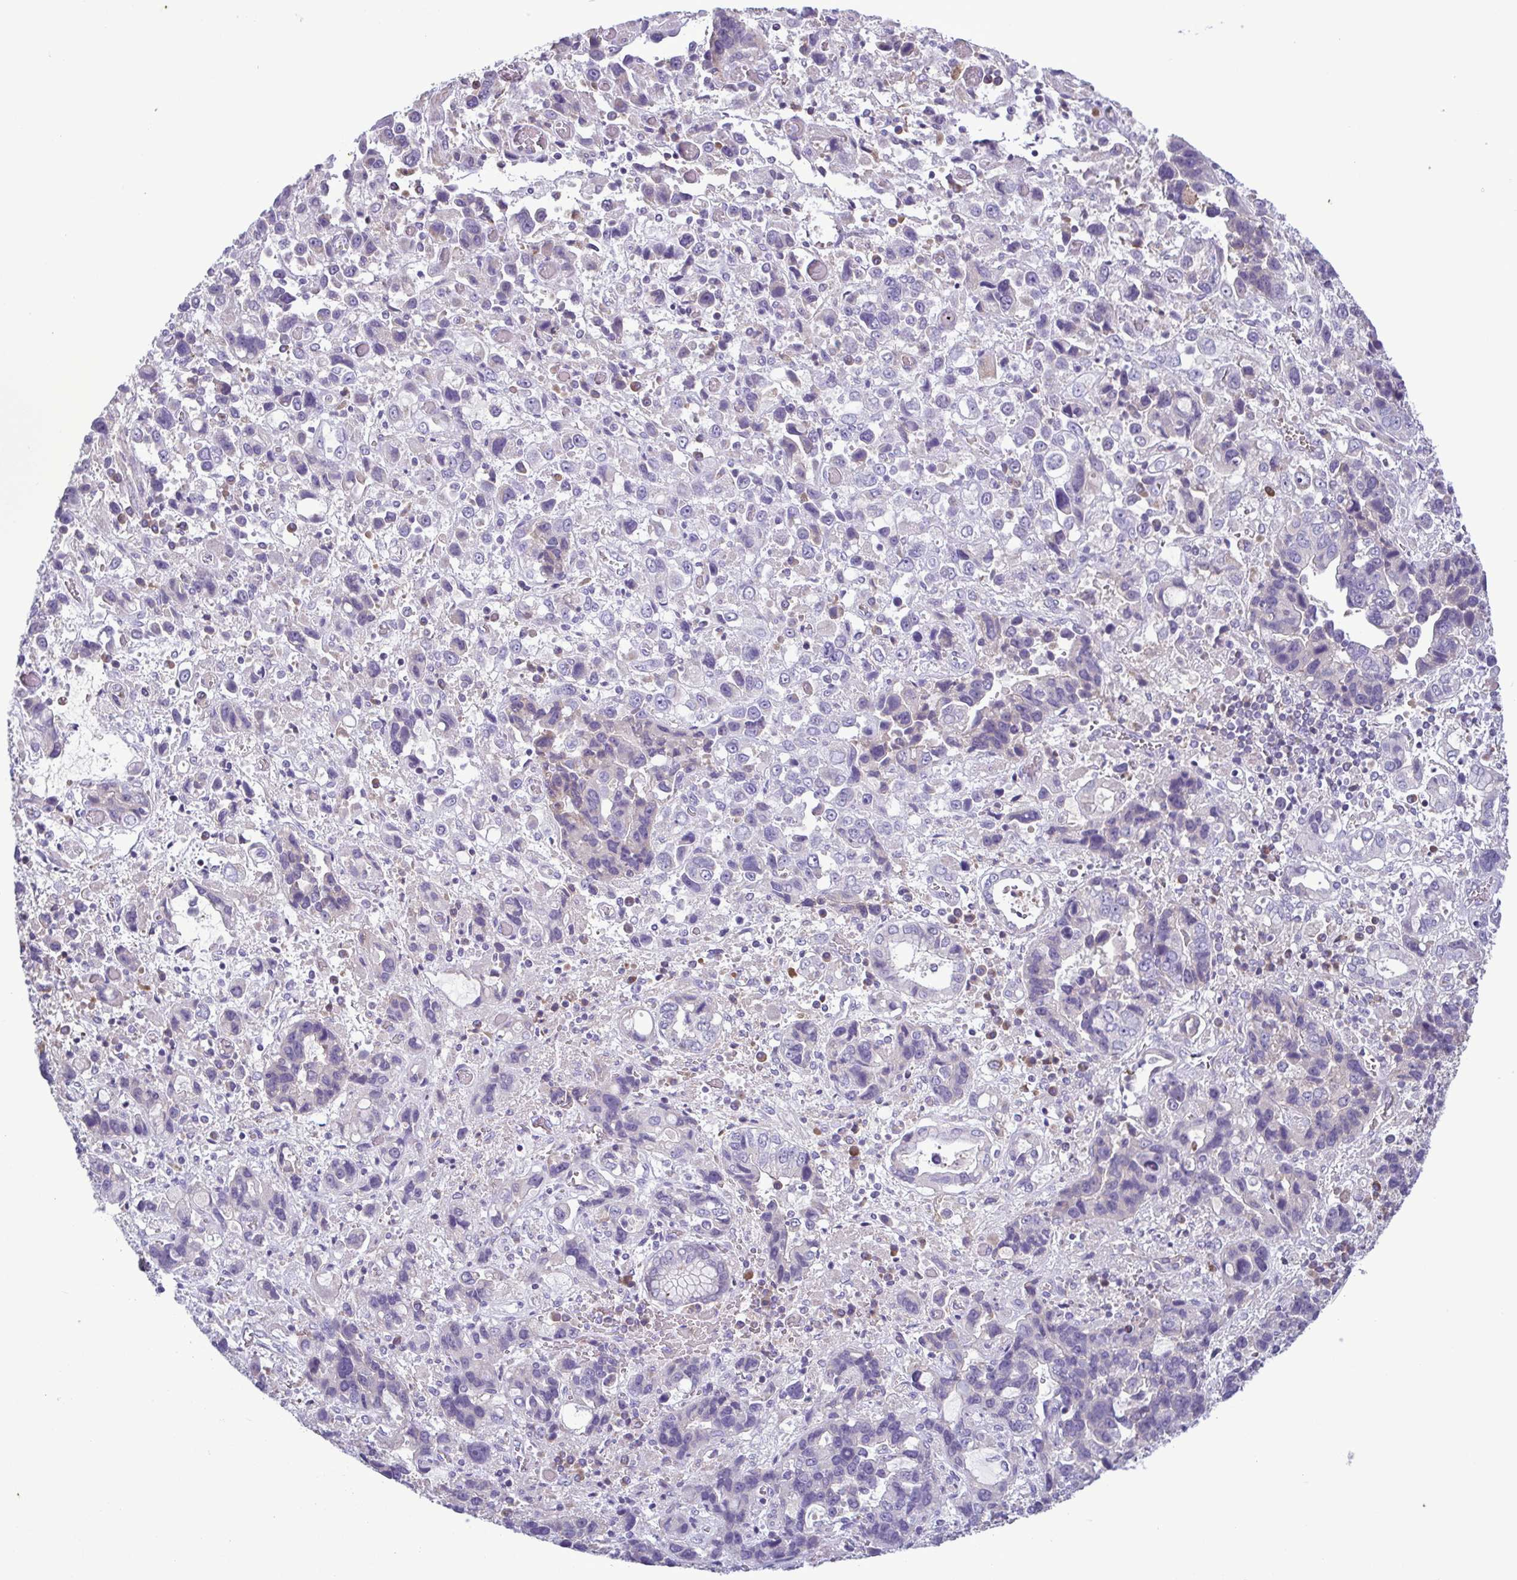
{"staining": {"intensity": "negative", "quantity": "none", "location": "none"}, "tissue": "stomach cancer", "cell_type": "Tumor cells", "image_type": "cancer", "snomed": [{"axis": "morphology", "description": "Adenocarcinoma, NOS"}, {"axis": "topography", "description": "Stomach, upper"}], "caption": "IHC photomicrograph of human stomach cancer (adenocarcinoma) stained for a protein (brown), which displays no expression in tumor cells. Brightfield microscopy of immunohistochemistry (IHC) stained with DAB (brown) and hematoxylin (blue), captured at high magnification.", "gene": "F13B", "patient": {"sex": "female", "age": 81}}